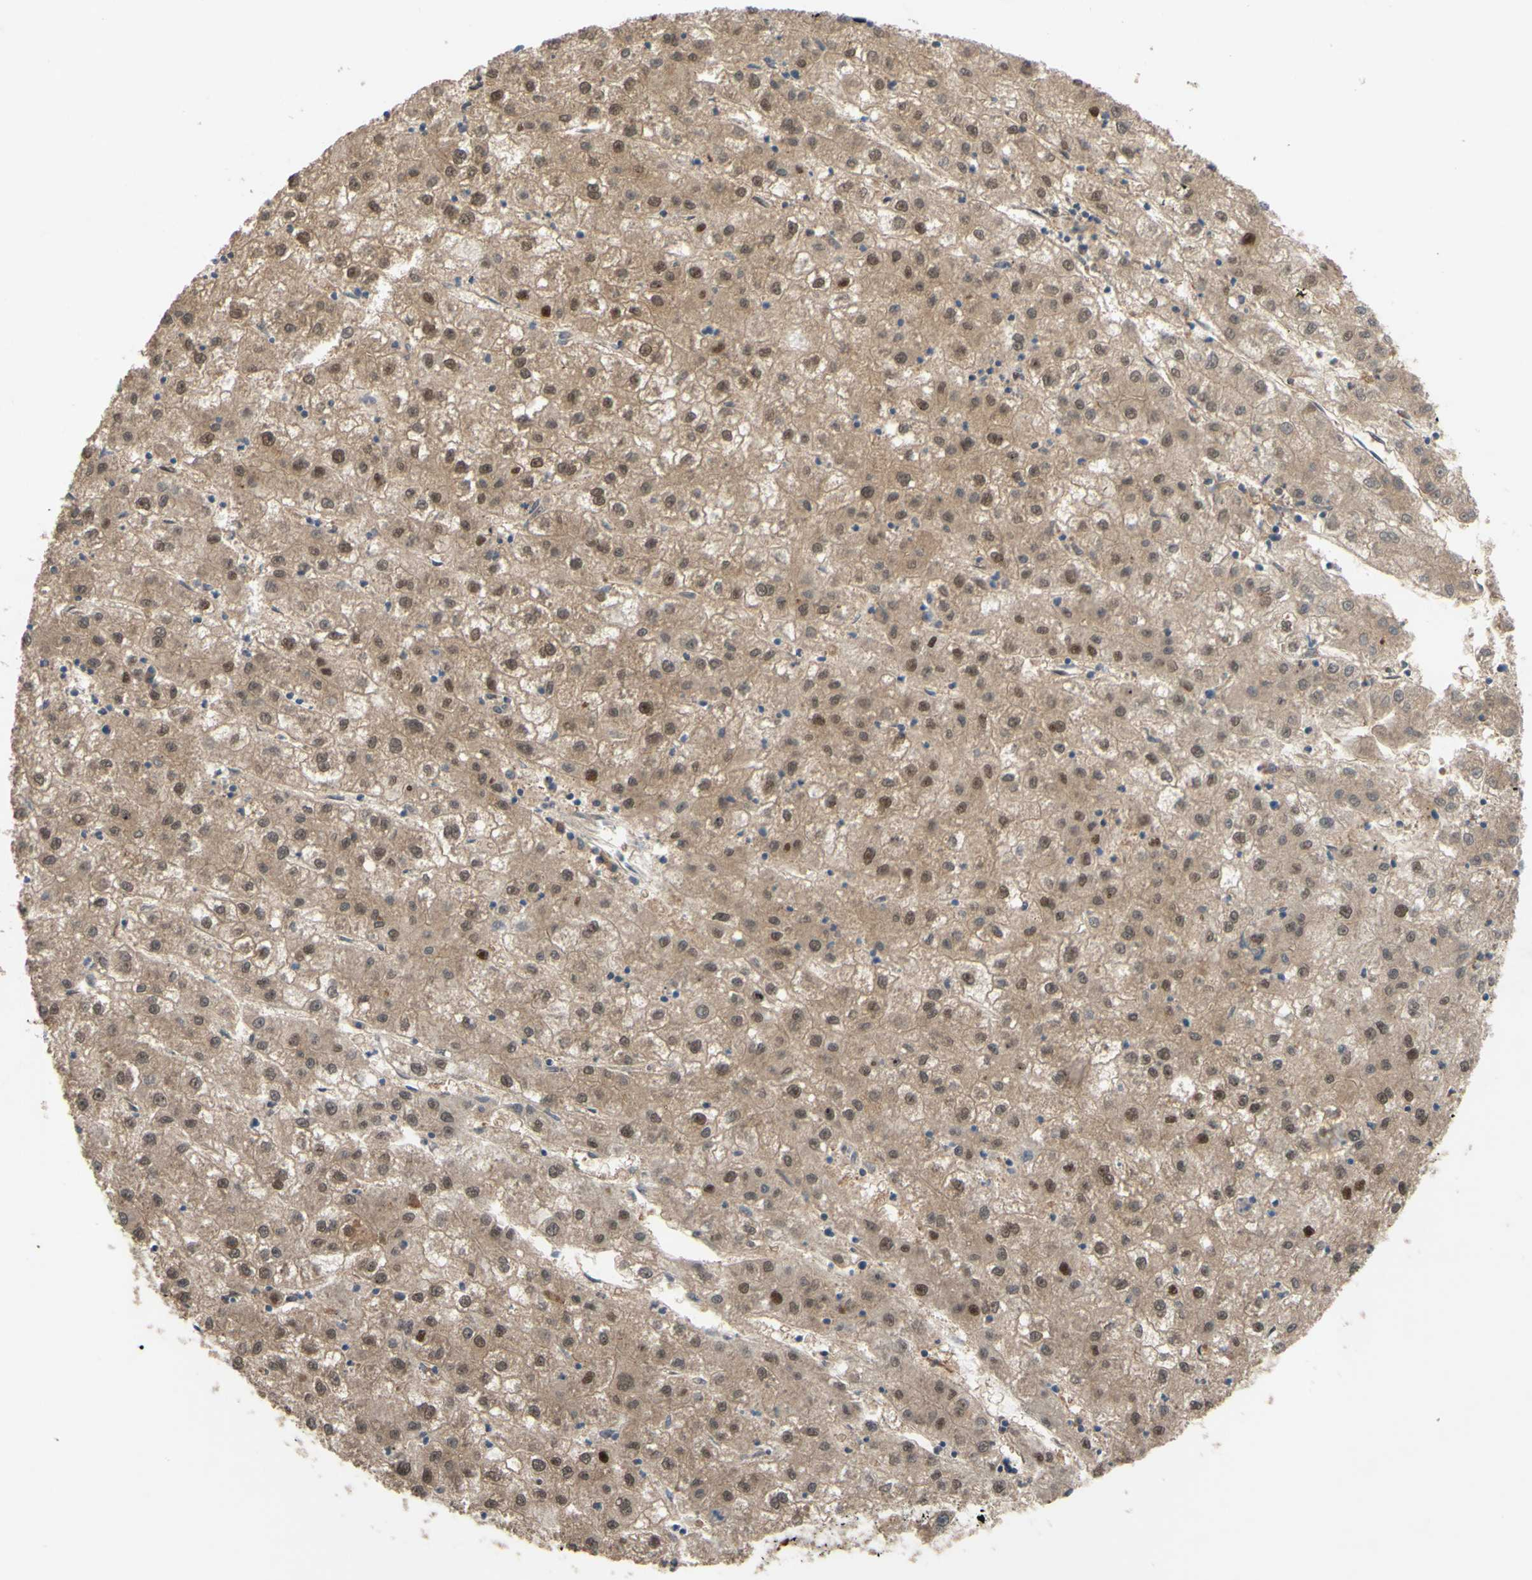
{"staining": {"intensity": "moderate", "quantity": ">75%", "location": "cytoplasmic/membranous,nuclear"}, "tissue": "liver cancer", "cell_type": "Tumor cells", "image_type": "cancer", "snomed": [{"axis": "morphology", "description": "Carcinoma, Hepatocellular, NOS"}, {"axis": "topography", "description": "Liver"}], "caption": "Brown immunohistochemical staining in human liver cancer exhibits moderate cytoplasmic/membranous and nuclear staining in approximately >75% of tumor cells.", "gene": "SHROOM4", "patient": {"sex": "male", "age": 72}}